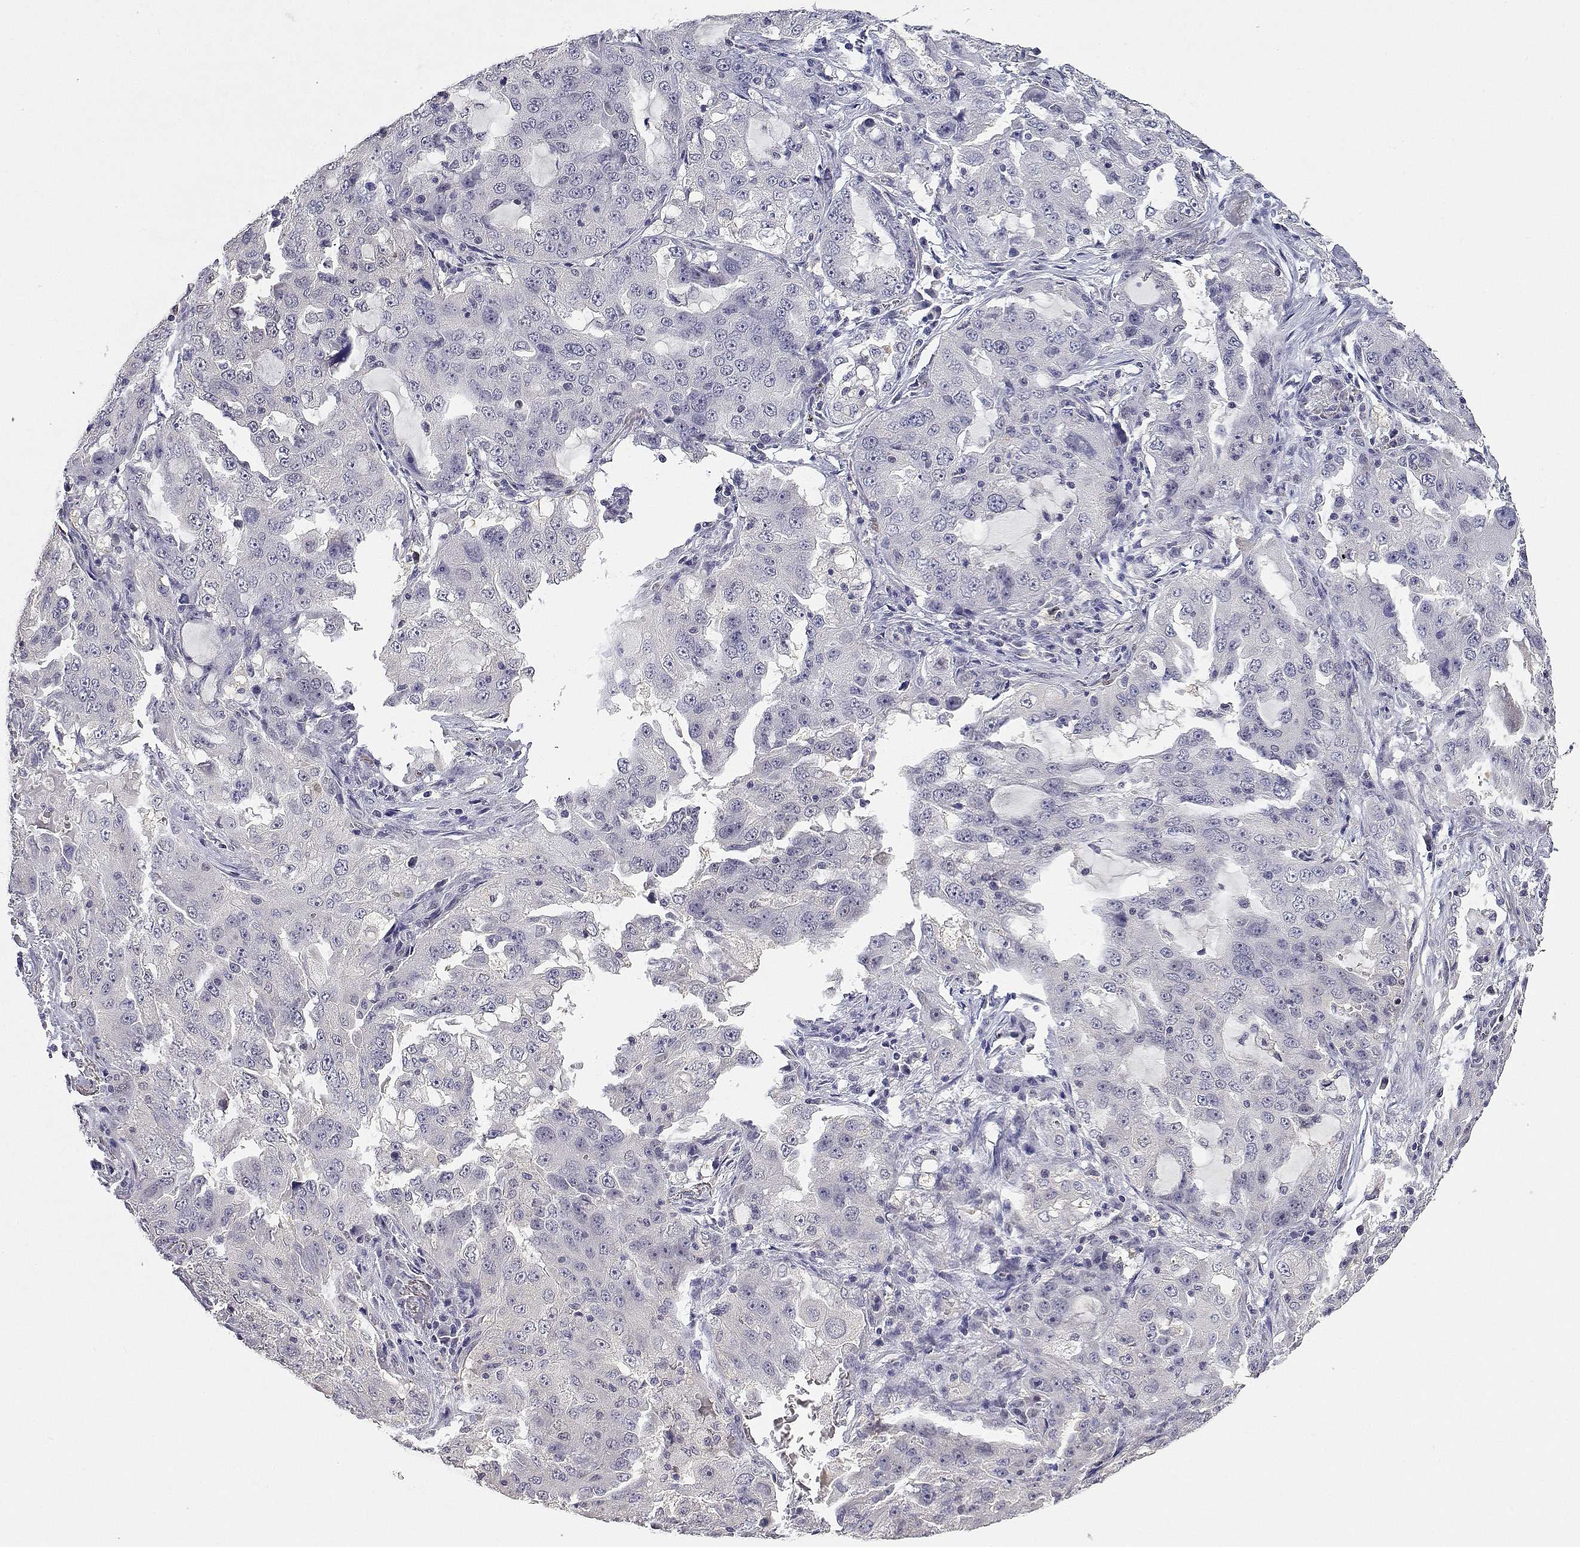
{"staining": {"intensity": "negative", "quantity": "none", "location": "none"}, "tissue": "lung cancer", "cell_type": "Tumor cells", "image_type": "cancer", "snomed": [{"axis": "morphology", "description": "Adenocarcinoma, NOS"}, {"axis": "topography", "description": "Lung"}], "caption": "This image is of adenocarcinoma (lung) stained with immunohistochemistry to label a protein in brown with the nuclei are counter-stained blue. There is no staining in tumor cells. The staining was performed using DAB (3,3'-diaminobenzidine) to visualize the protein expression in brown, while the nuclei were stained in blue with hematoxylin (Magnification: 20x).", "gene": "ADA", "patient": {"sex": "female", "age": 61}}